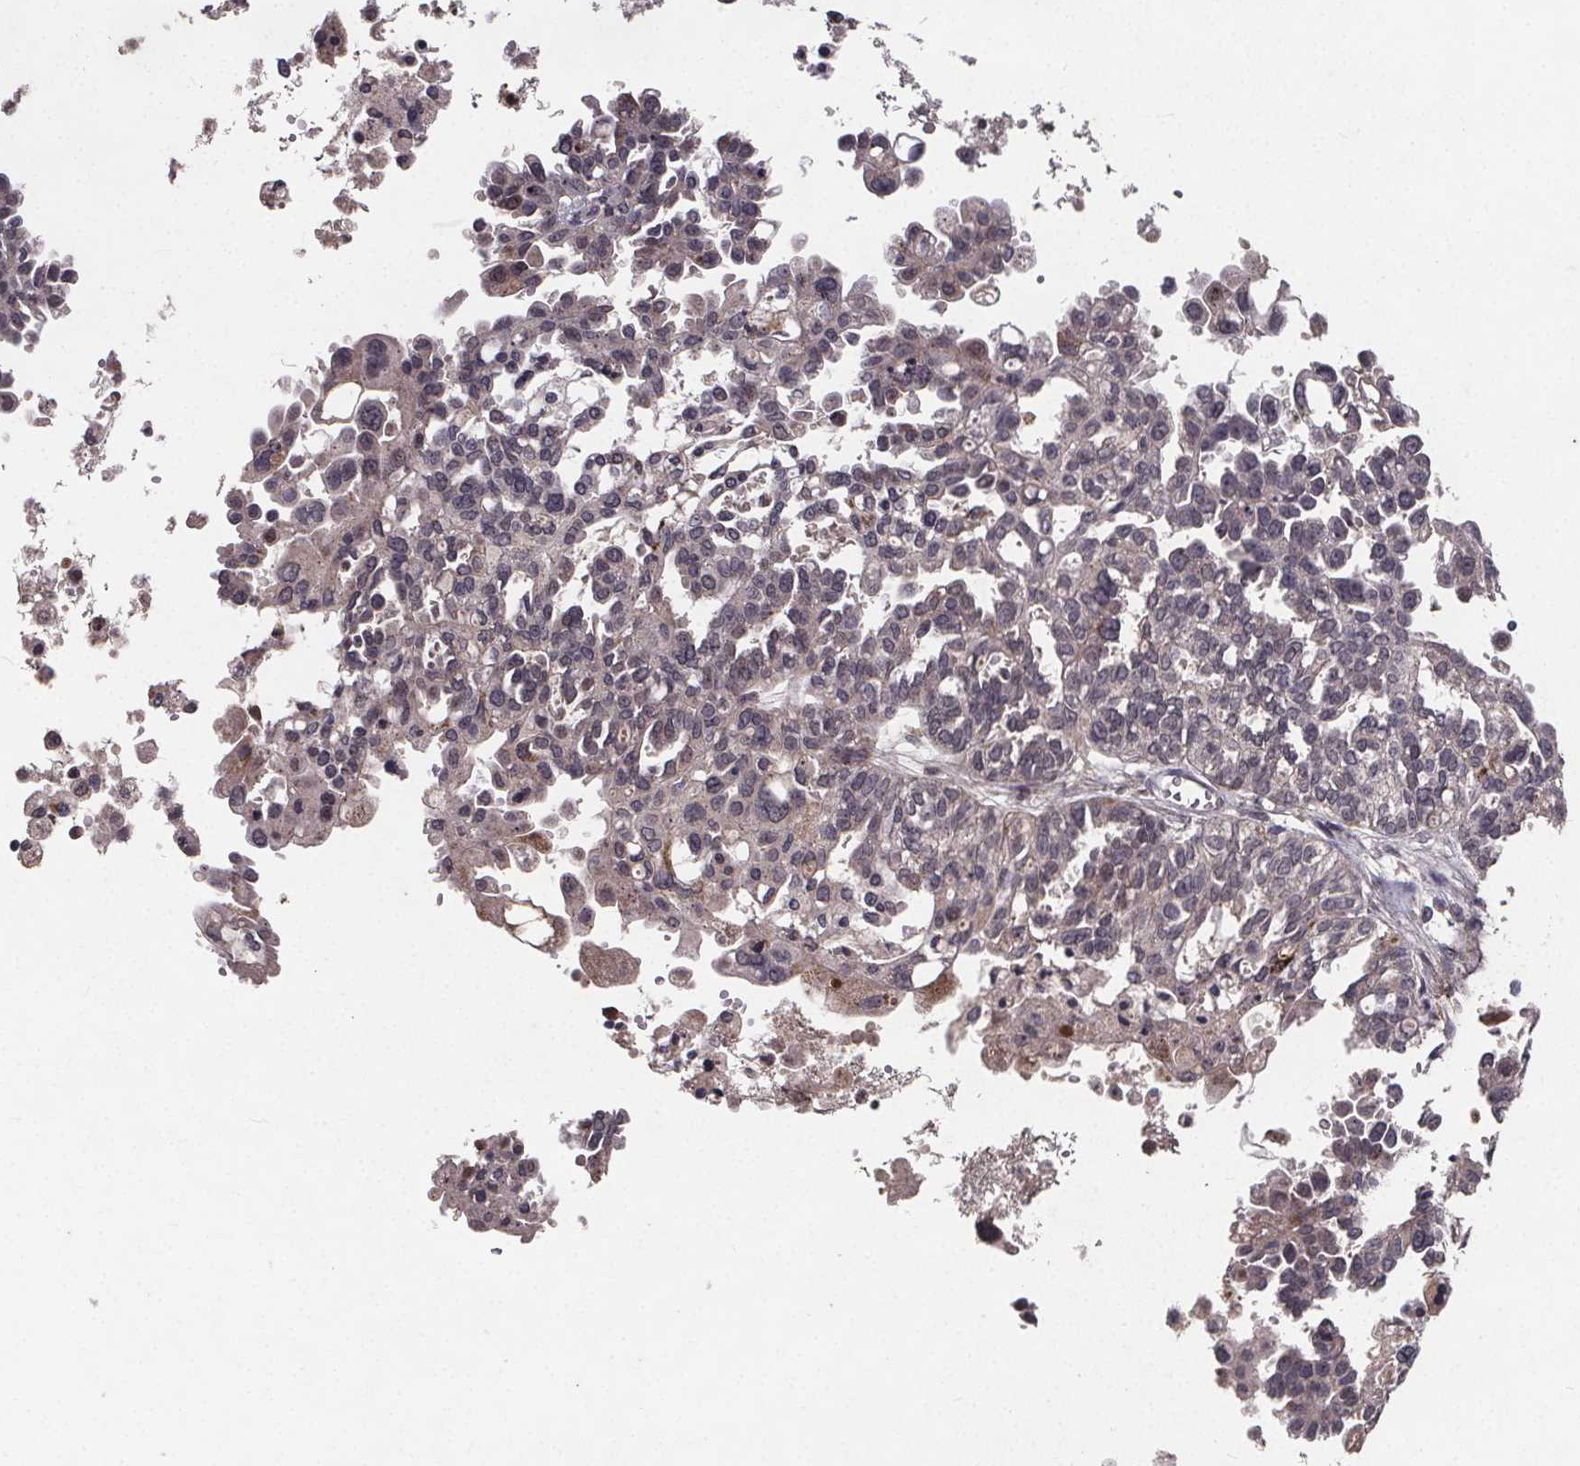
{"staining": {"intensity": "weak", "quantity": "25%-75%", "location": "nuclear"}, "tissue": "ovarian cancer", "cell_type": "Tumor cells", "image_type": "cancer", "snomed": [{"axis": "morphology", "description": "Cystadenocarcinoma, serous, NOS"}, {"axis": "topography", "description": "Ovary"}], "caption": "Protein positivity by immunohistochemistry shows weak nuclear staining in about 25%-75% of tumor cells in serous cystadenocarcinoma (ovarian). (DAB IHC with brightfield microscopy, high magnification).", "gene": "GPX3", "patient": {"sex": "female", "age": 53}}